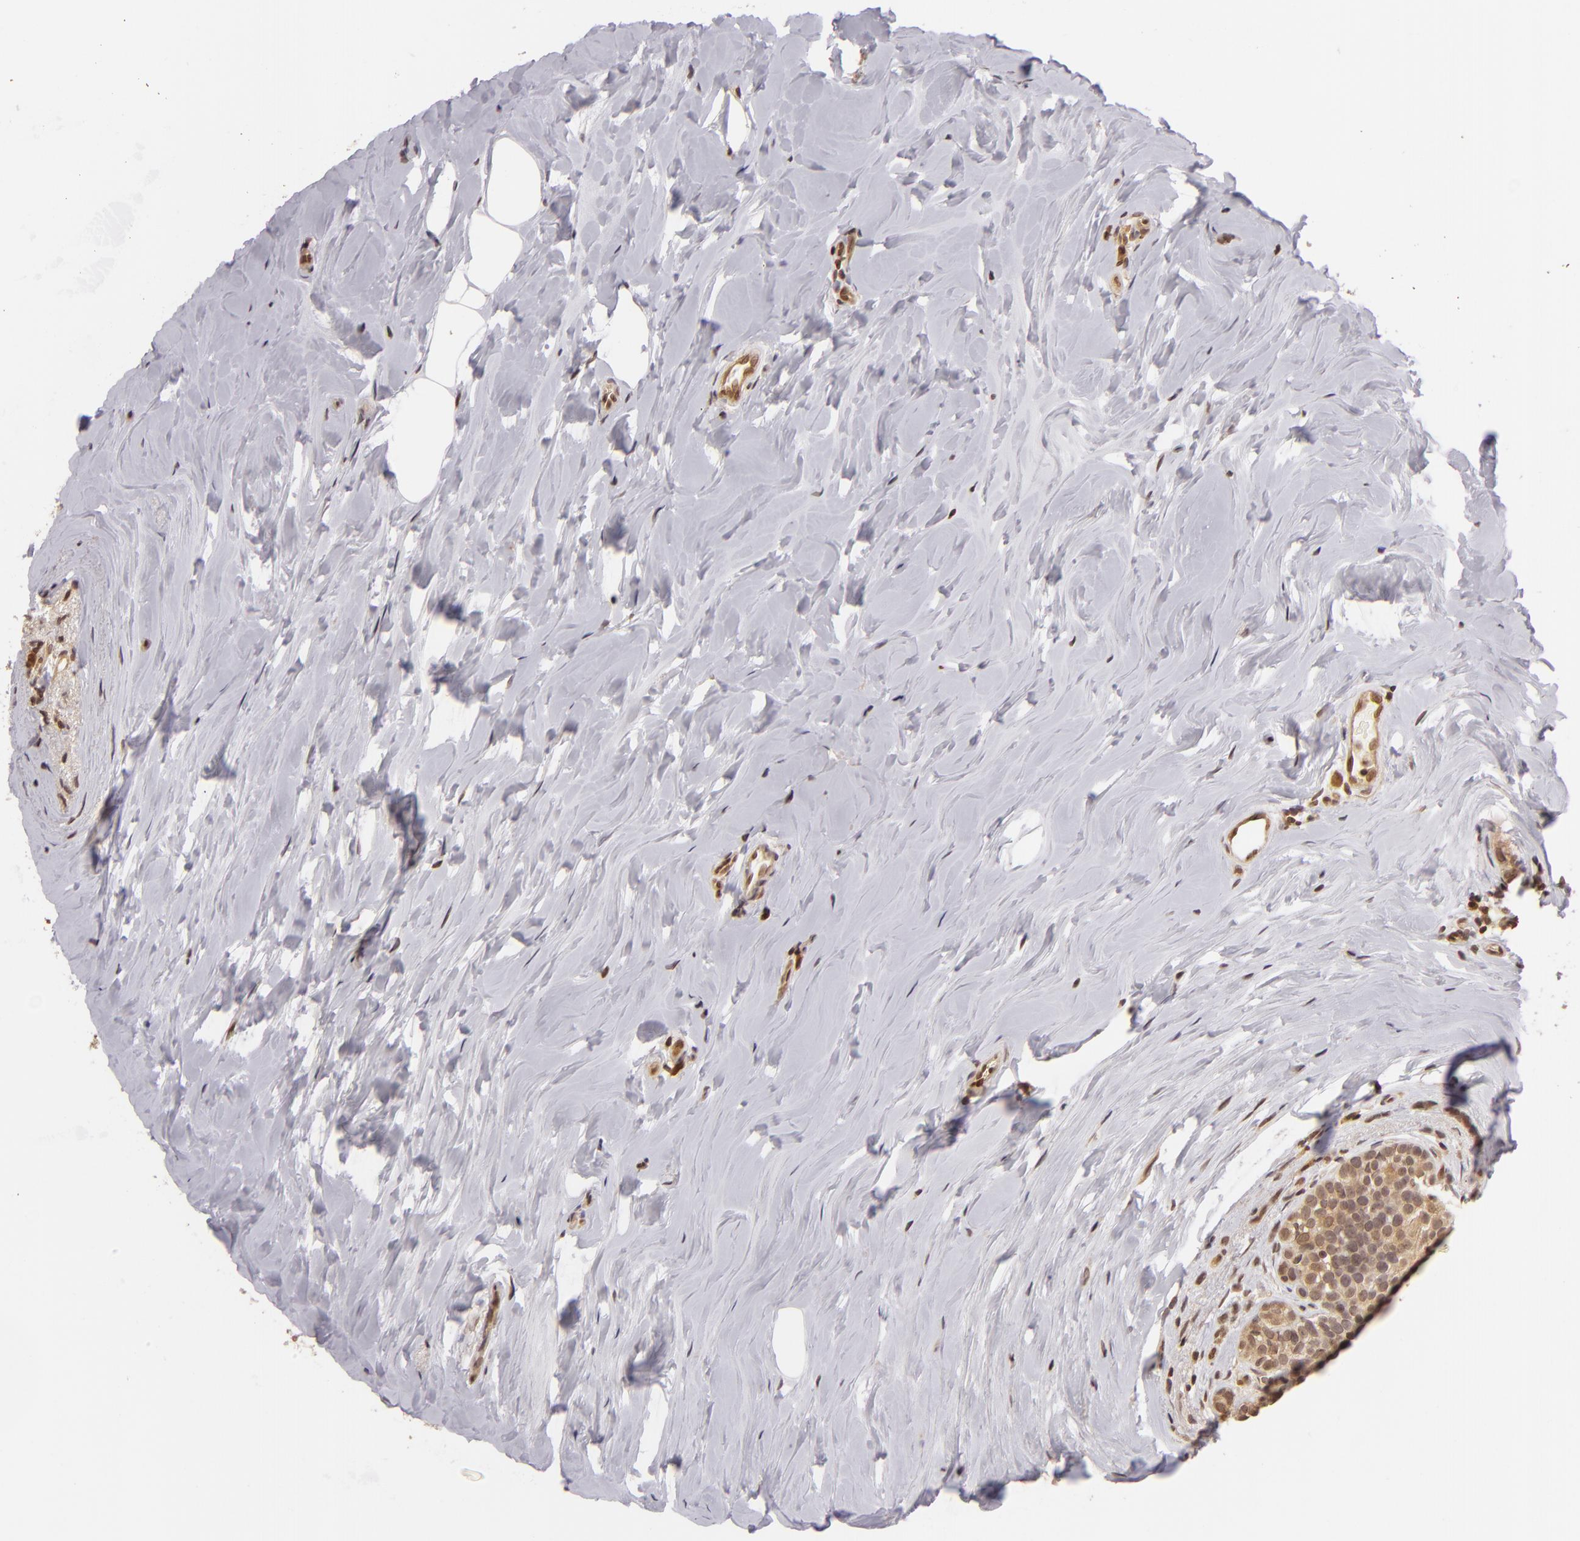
{"staining": {"intensity": "weak", "quantity": ">75%", "location": "cytoplasmic/membranous"}, "tissue": "breast cancer", "cell_type": "Tumor cells", "image_type": "cancer", "snomed": [{"axis": "morphology", "description": "Lobular carcinoma"}, {"axis": "topography", "description": "Breast"}], "caption": "Tumor cells display low levels of weak cytoplasmic/membranous positivity in approximately >75% of cells in human lobular carcinoma (breast). The protein is stained brown, and the nuclei are stained in blue (DAB (3,3'-diaminobenzidine) IHC with brightfield microscopy, high magnification).", "gene": "ZBTB33", "patient": {"sex": "female", "age": 64}}